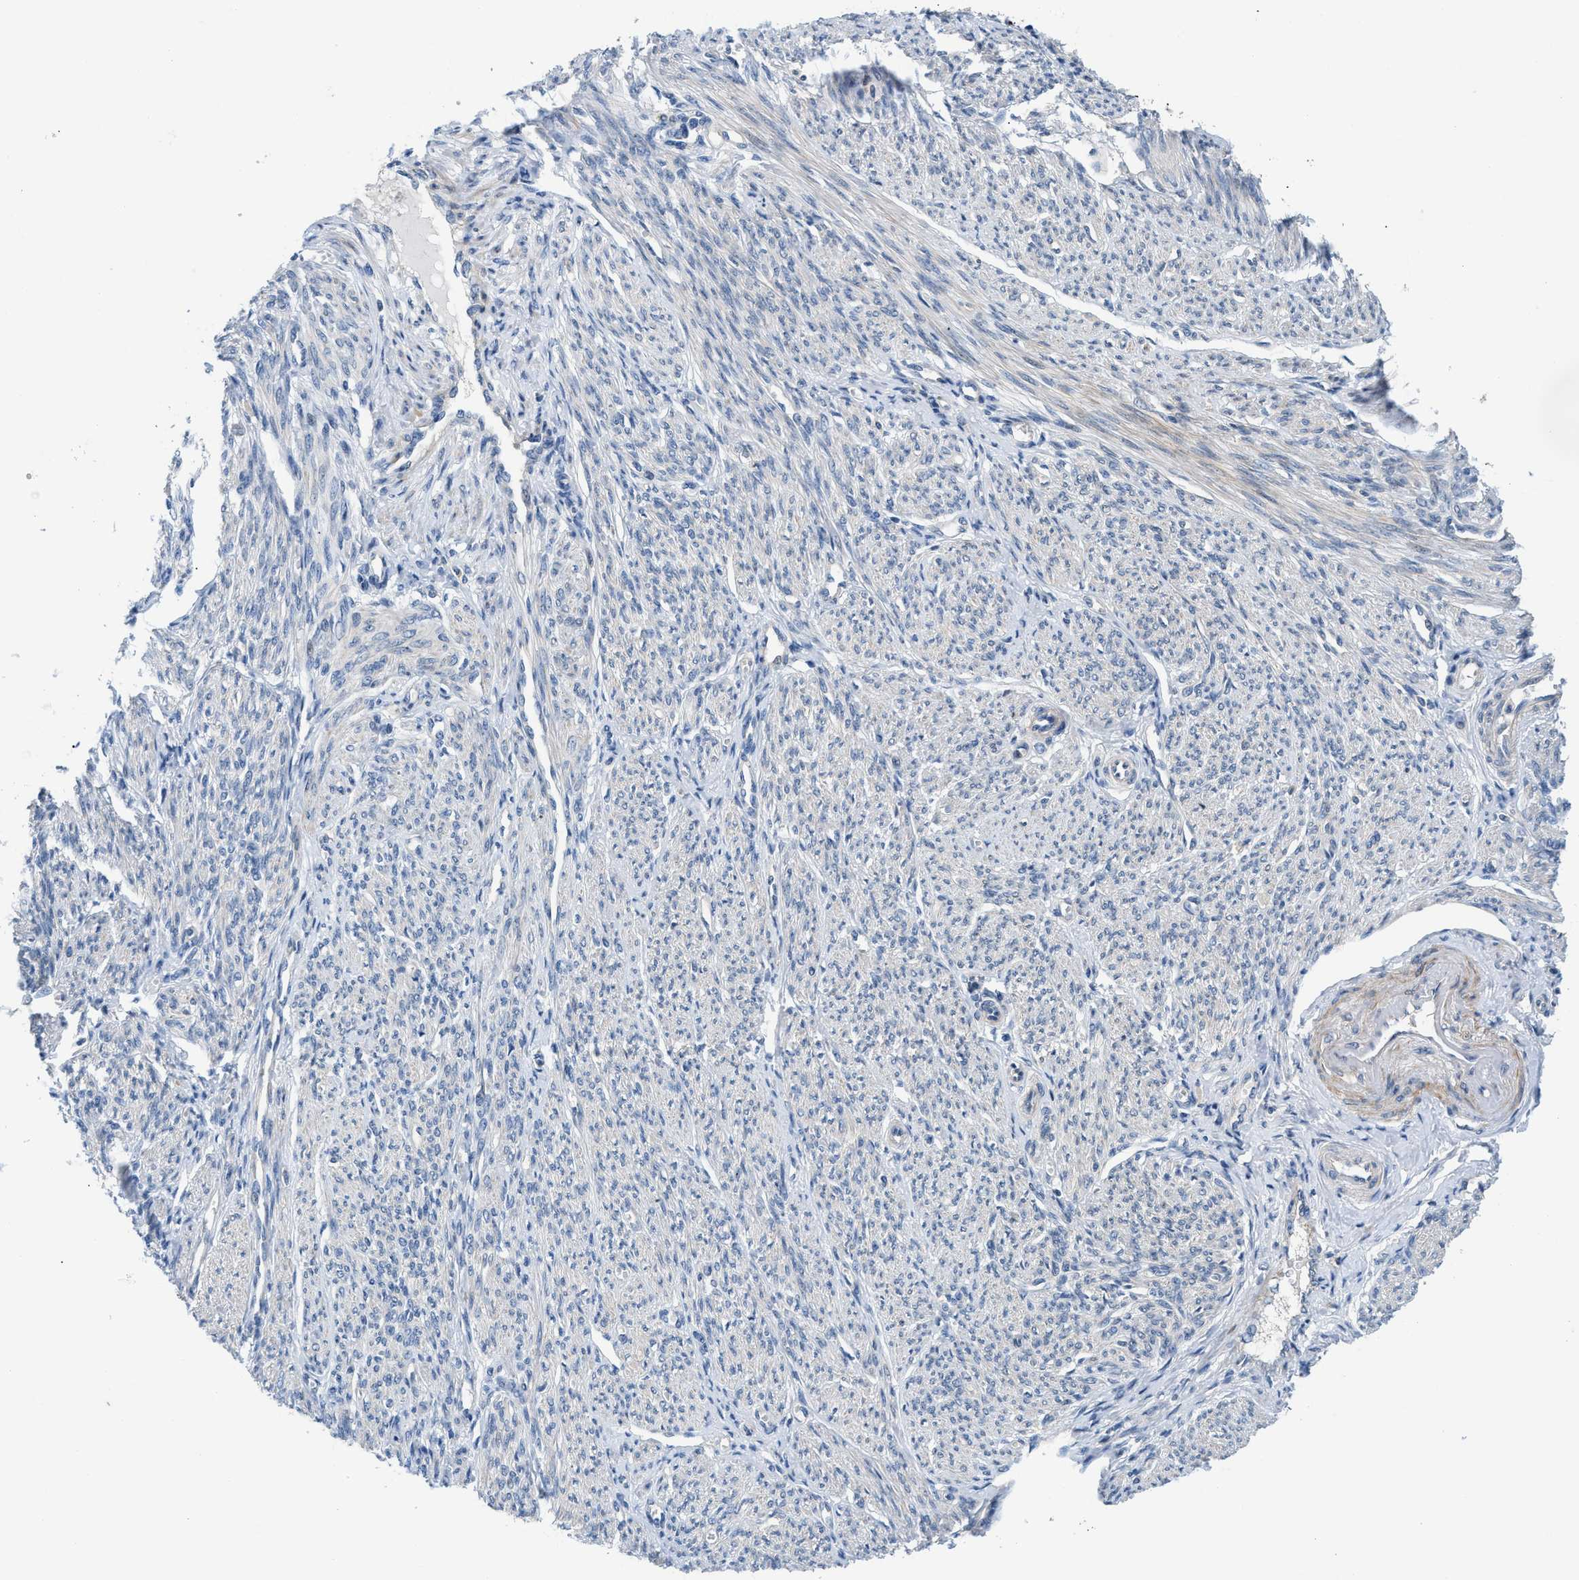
{"staining": {"intensity": "moderate", "quantity": "<25%", "location": "cytoplasmic/membranous"}, "tissue": "smooth muscle", "cell_type": "Smooth muscle cells", "image_type": "normal", "snomed": [{"axis": "morphology", "description": "Normal tissue, NOS"}, {"axis": "topography", "description": "Smooth muscle"}], "caption": "Brown immunohistochemical staining in normal smooth muscle exhibits moderate cytoplasmic/membranous expression in approximately <25% of smooth muscle cells.", "gene": "FDCSP", "patient": {"sex": "female", "age": 65}}